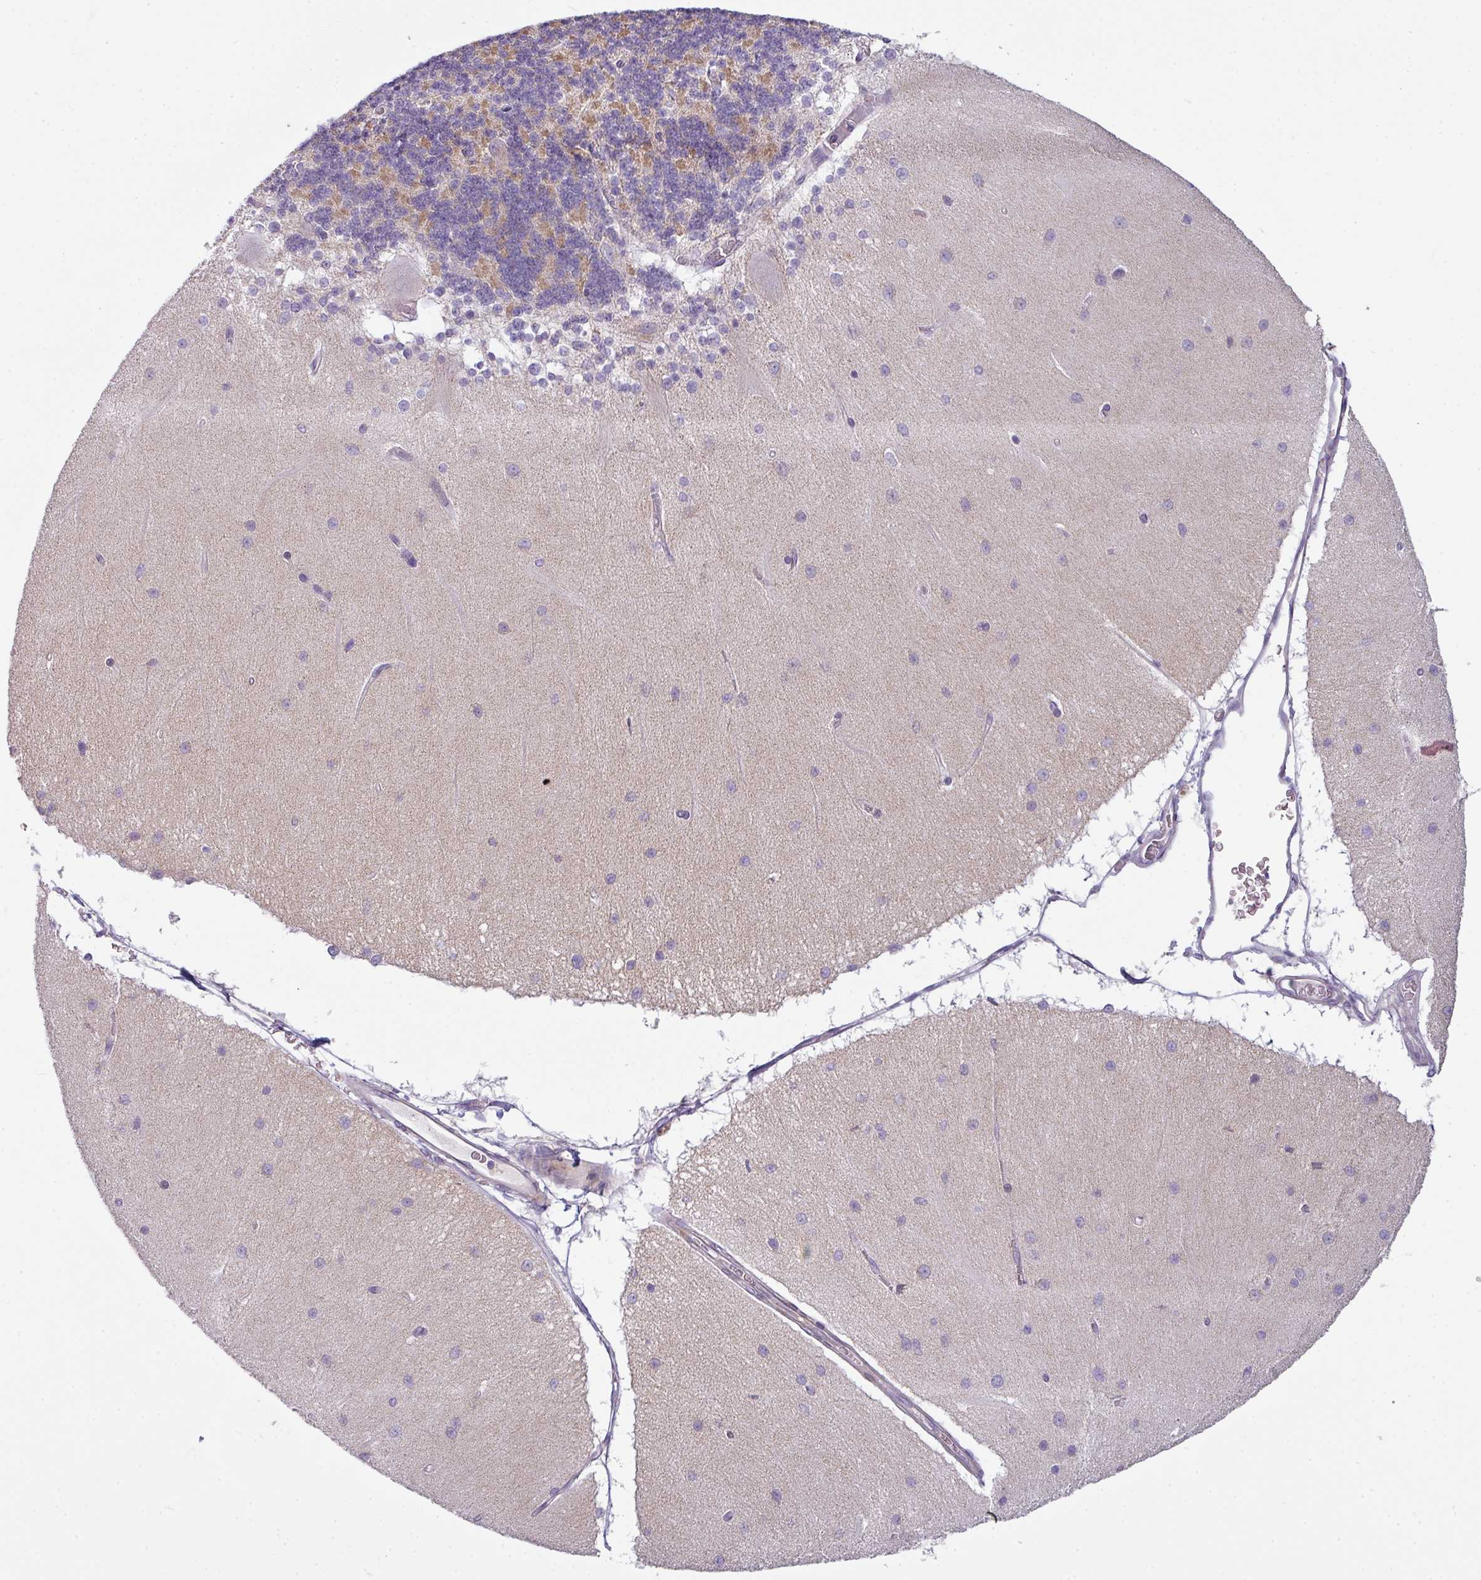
{"staining": {"intensity": "weak", "quantity": "25%-75%", "location": "cytoplasmic/membranous"}, "tissue": "cerebellum", "cell_type": "Cells in granular layer", "image_type": "normal", "snomed": [{"axis": "morphology", "description": "Normal tissue, NOS"}, {"axis": "topography", "description": "Cerebellum"}], "caption": "An image of cerebellum stained for a protein exhibits weak cytoplasmic/membranous brown staining in cells in granular layer.", "gene": "C2orf68", "patient": {"sex": "female", "age": 54}}